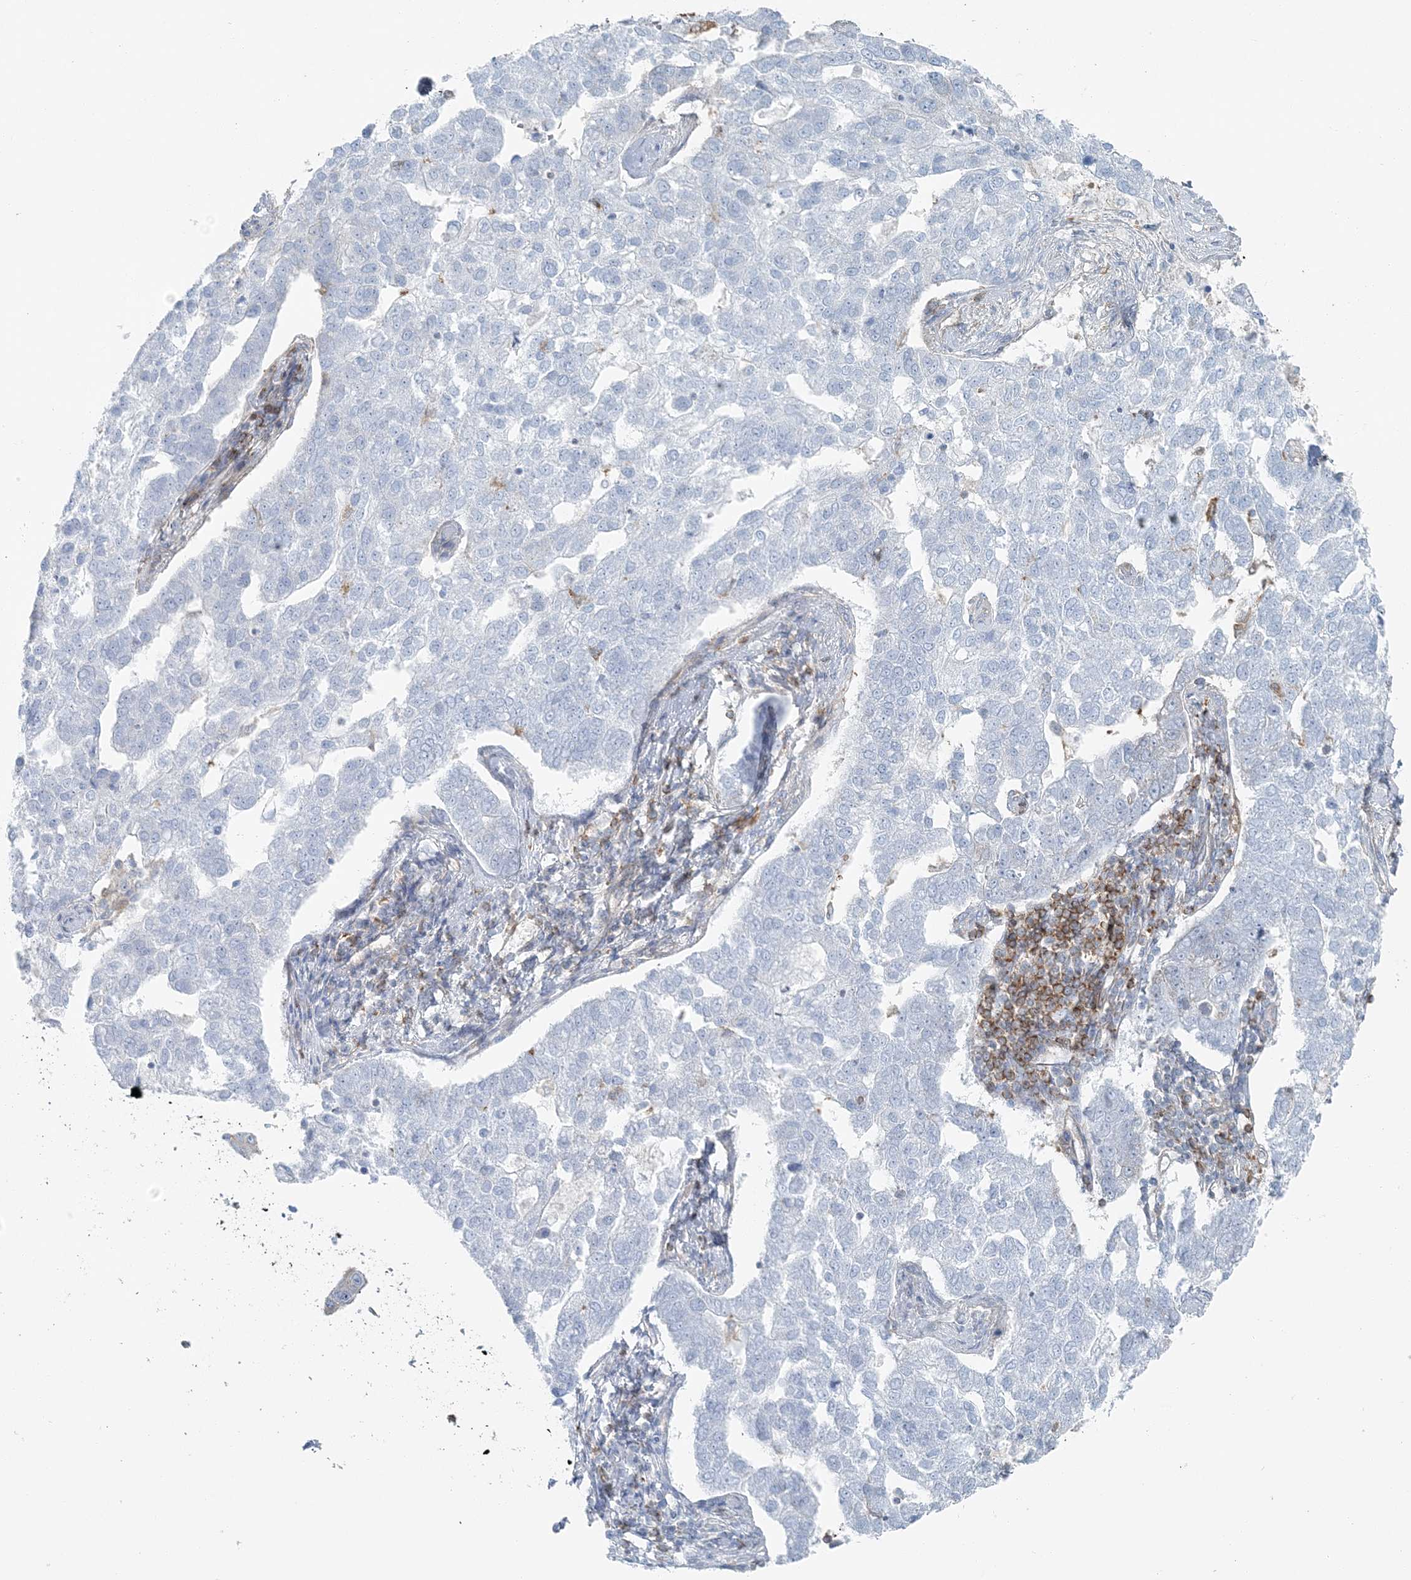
{"staining": {"intensity": "negative", "quantity": "none", "location": "none"}, "tissue": "pancreatic cancer", "cell_type": "Tumor cells", "image_type": "cancer", "snomed": [{"axis": "morphology", "description": "Adenocarcinoma, NOS"}, {"axis": "topography", "description": "Pancreas"}], "caption": "IHC of pancreatic cancer (adenocarcinoma) demonstrates no positivity in tumor cells.", "gene": "SNX2", "patient": {"sex": "female", "age": 61}}